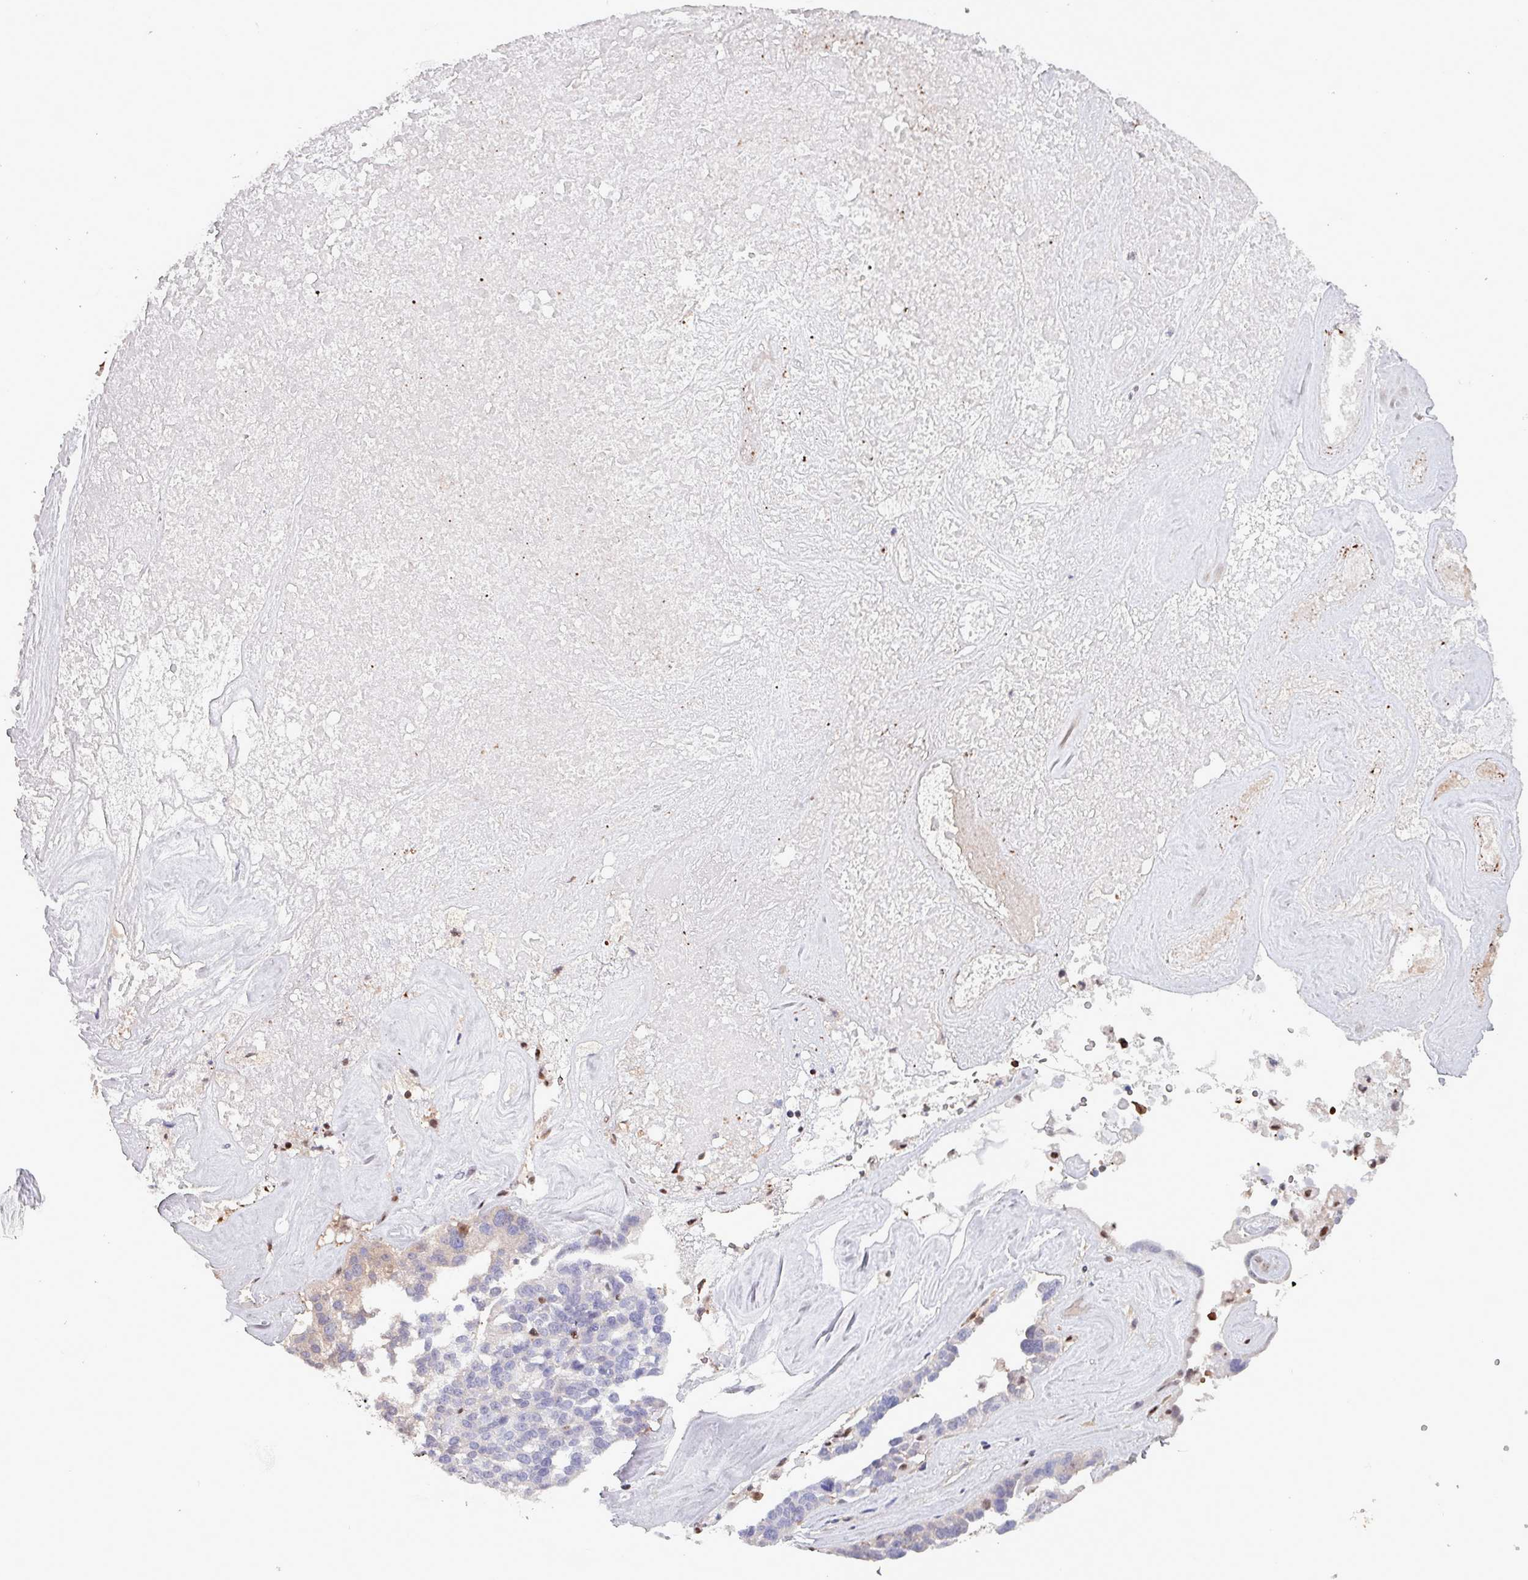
{"staining": {"intensity": "negative", "quantity": "none", "location": "none"}, "tissue": "ovarian cancer", "cell_type": "Tumor cells", "image_type": "cancer", "snomed": [{"axis": "morphology", "description": "Cystadenocarcinoma, serous, NOS"}, {"axis": "topography", "description": "Ovary"}], "caption": "This is an IHC micrograph of ovarian cancer. There is no positivity in tumor cells.", "gene": "PSMB8", "patient": {"sex": "female", "age": 59}}